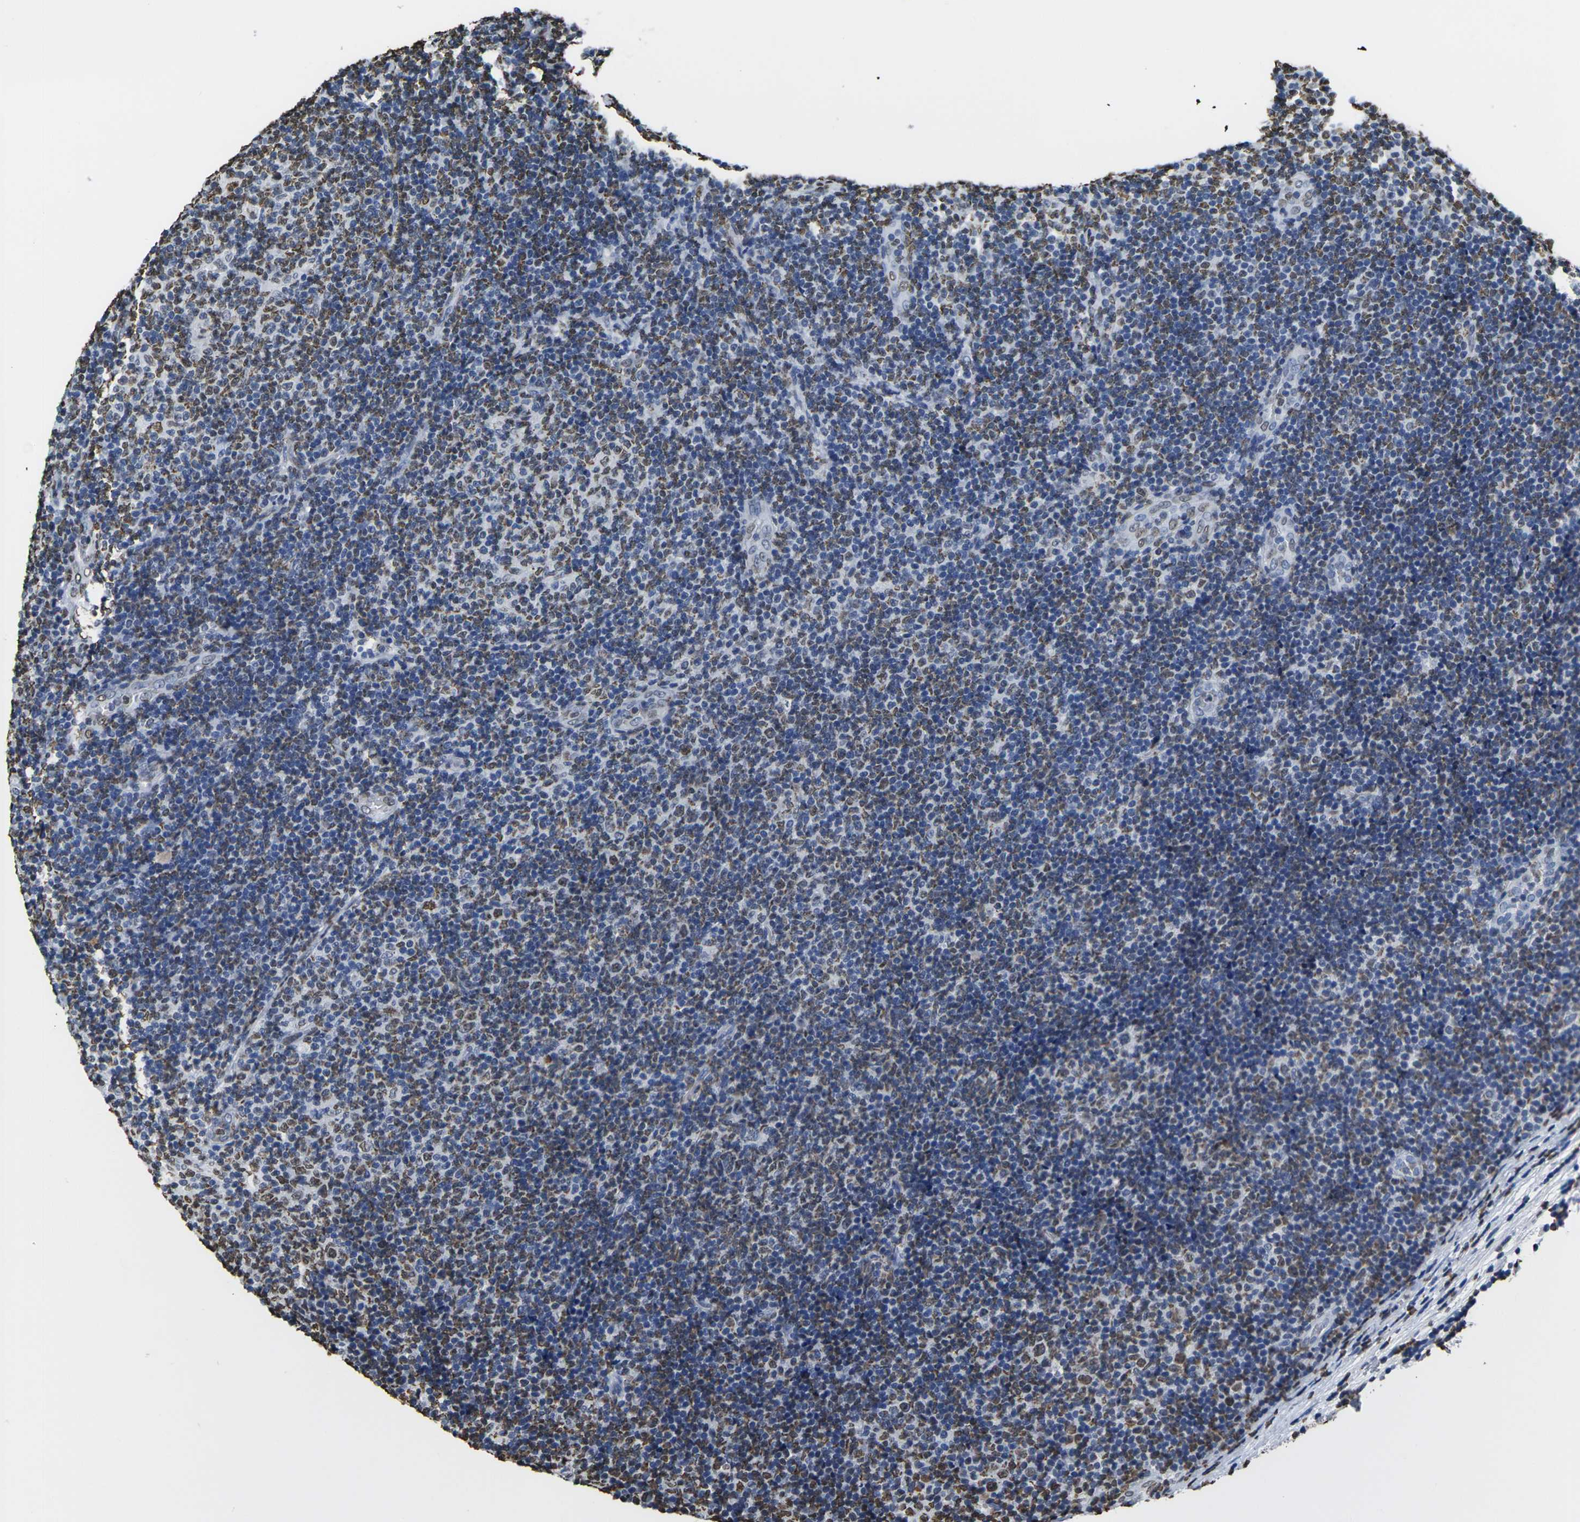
{"staining": {"intensity": "moderate", "quantity": "<25%", "location": "nuclear"}, "tissue": "lymphoma", "cell_type": "Tumor cells", "image_type": "cancer", "snomed": [{"axis": "morphology", "description": "Malignant lymphoma, non-Hodgkin's type, Low grade"}, {"axis": "topography", "description": "Lymph node"}], "caption": "Approximately <25% of tumor cells in human lymphoma demonstrate moderate nuclear protein staining as visualized by brown immunohistochemical staining.", "gene": "DRAXIN", "patient": {"sex": "male", "age": 83}}